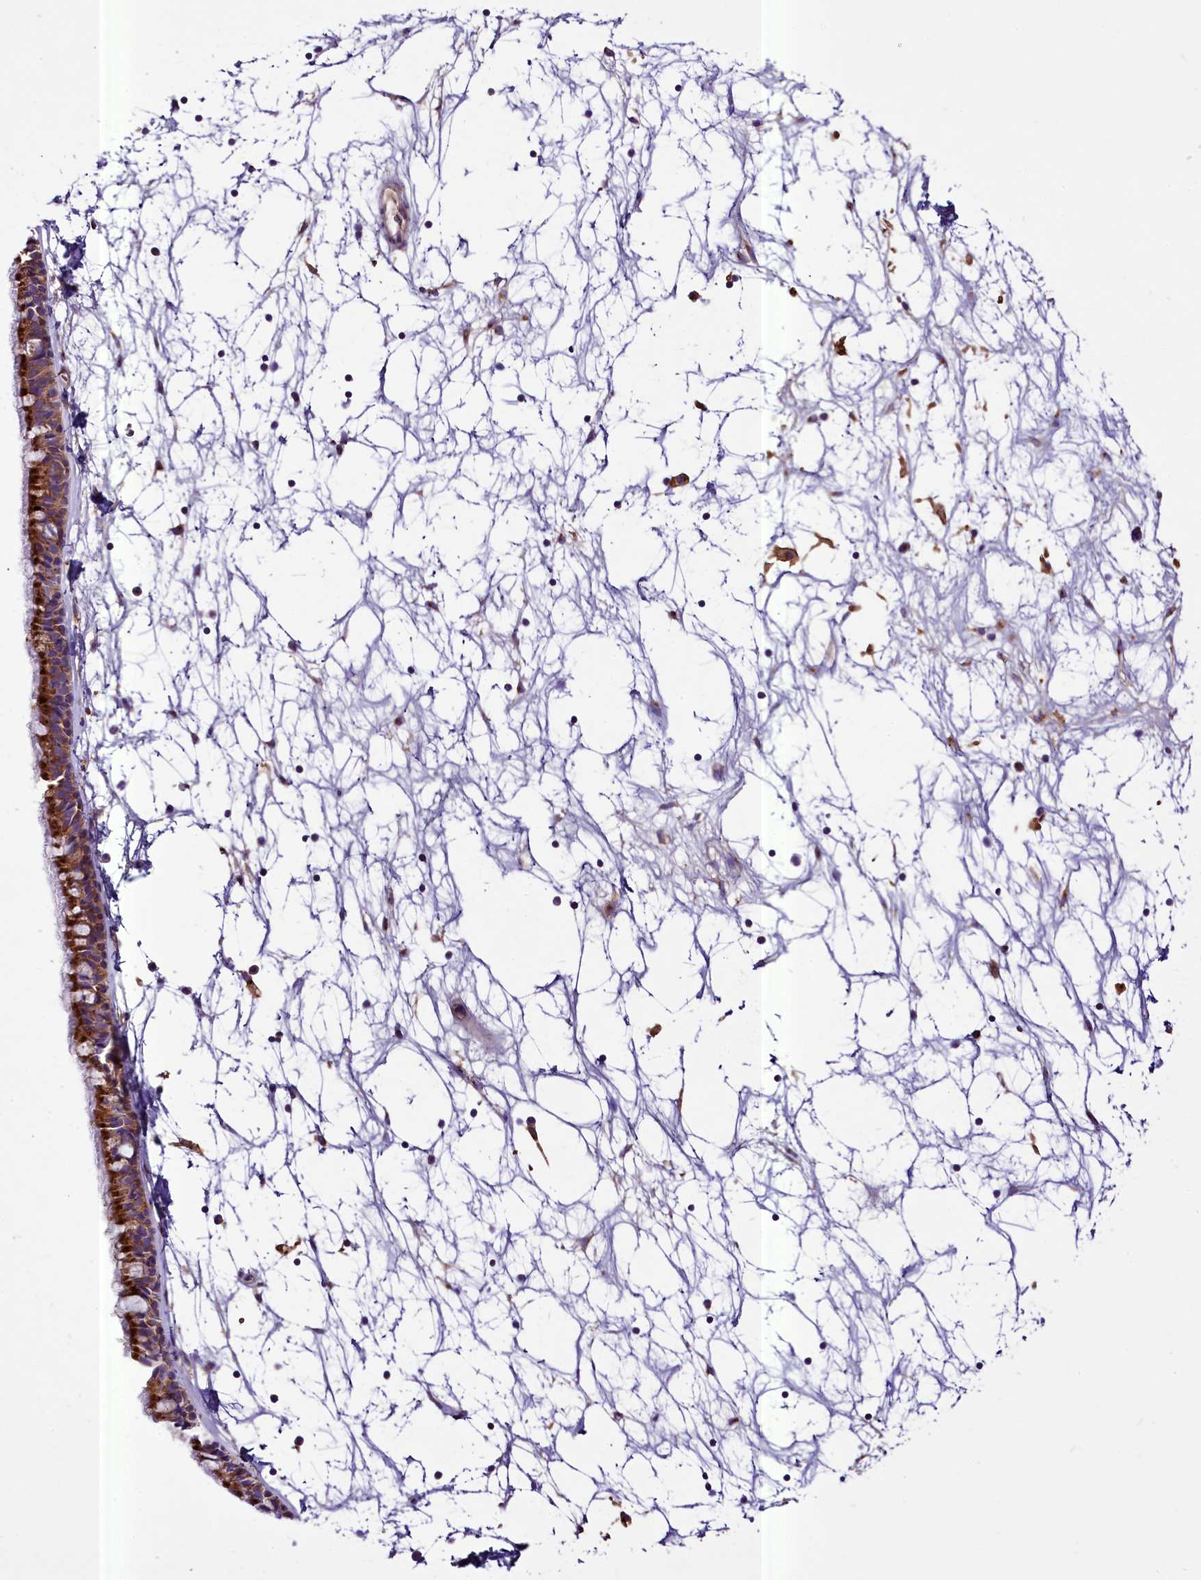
{"staining": {"intensity": "moderate", "quantity": ">75%", "location": "cytoplasmic/membranous"}, "tissue": "nasopharynx", "cell_type": "Respiratory epithelial cells", "image_type": "normal", "snomed": [{"axis": "morphology", "description": "Normal tissue, NOS"}, {"axis": "topography", "description": "Nasopharynx"}], "caption": "This is an image of immunohistochemistry staining of unremarkable nasopharynx, which shows moderate expression in the cytoplasmic/membranous of respiratory epithelial cells.", "gene": "PEMT", "patient": {"sex": "male", "age": 64}}